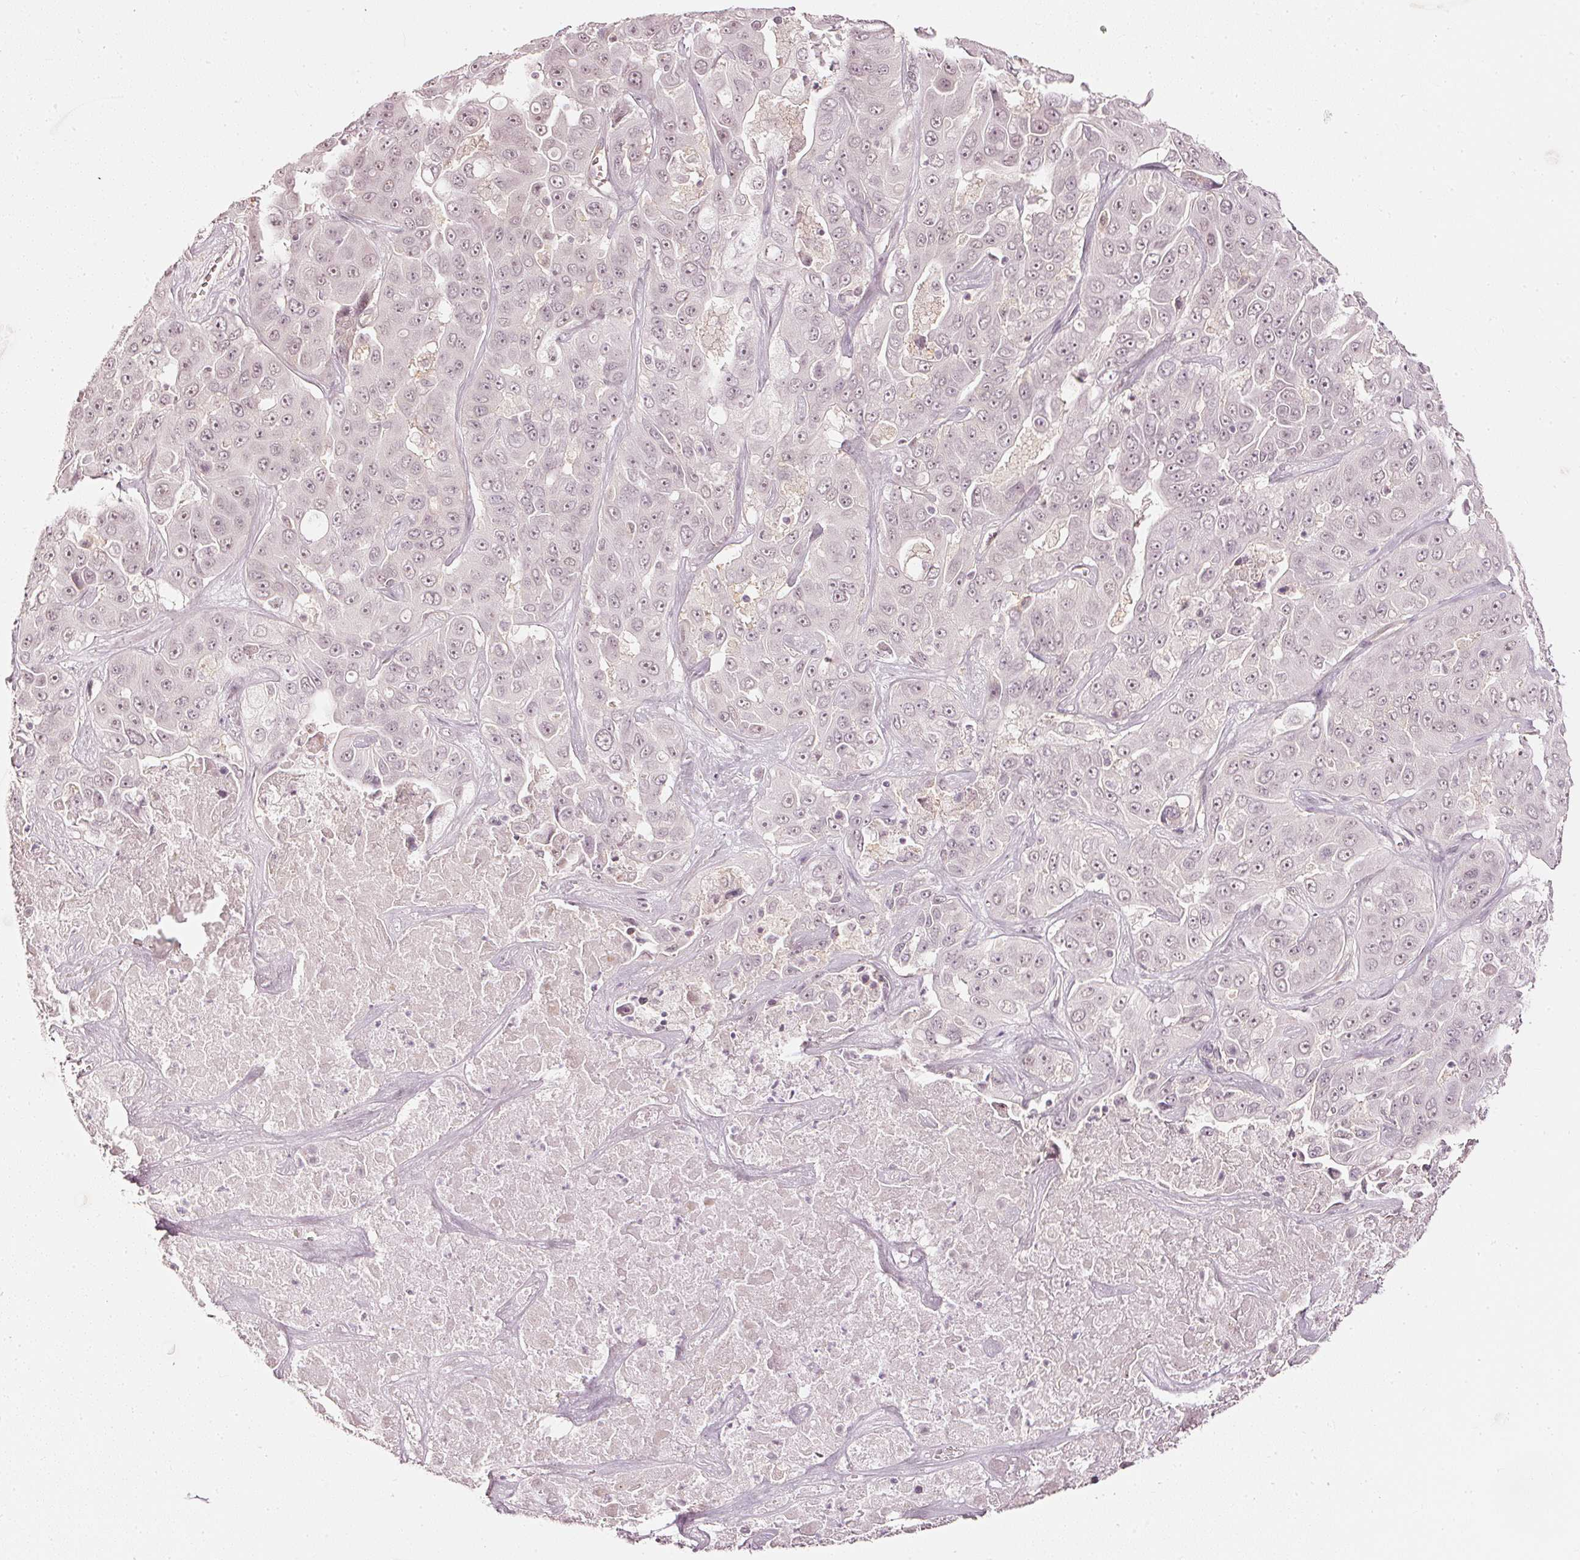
{"staining": {"intensity": "negative", "quantity": "none", "location": "none"}, "tissue": "liver cancer", "cell_type": "Tumor cells", "image_type": "cancer", "snomed": [{"axis": "morphology", "description": "Cholangiocarcinoma"}, {"axis": "topography", "description": "Liver"}], "caption": "DAB immunohistochemical staining of liver cholangiocarcinoma exhibits no significant staining in tumor cells.", "gene": "DRD2", "patient": {"sex": "female", "age": 52}}